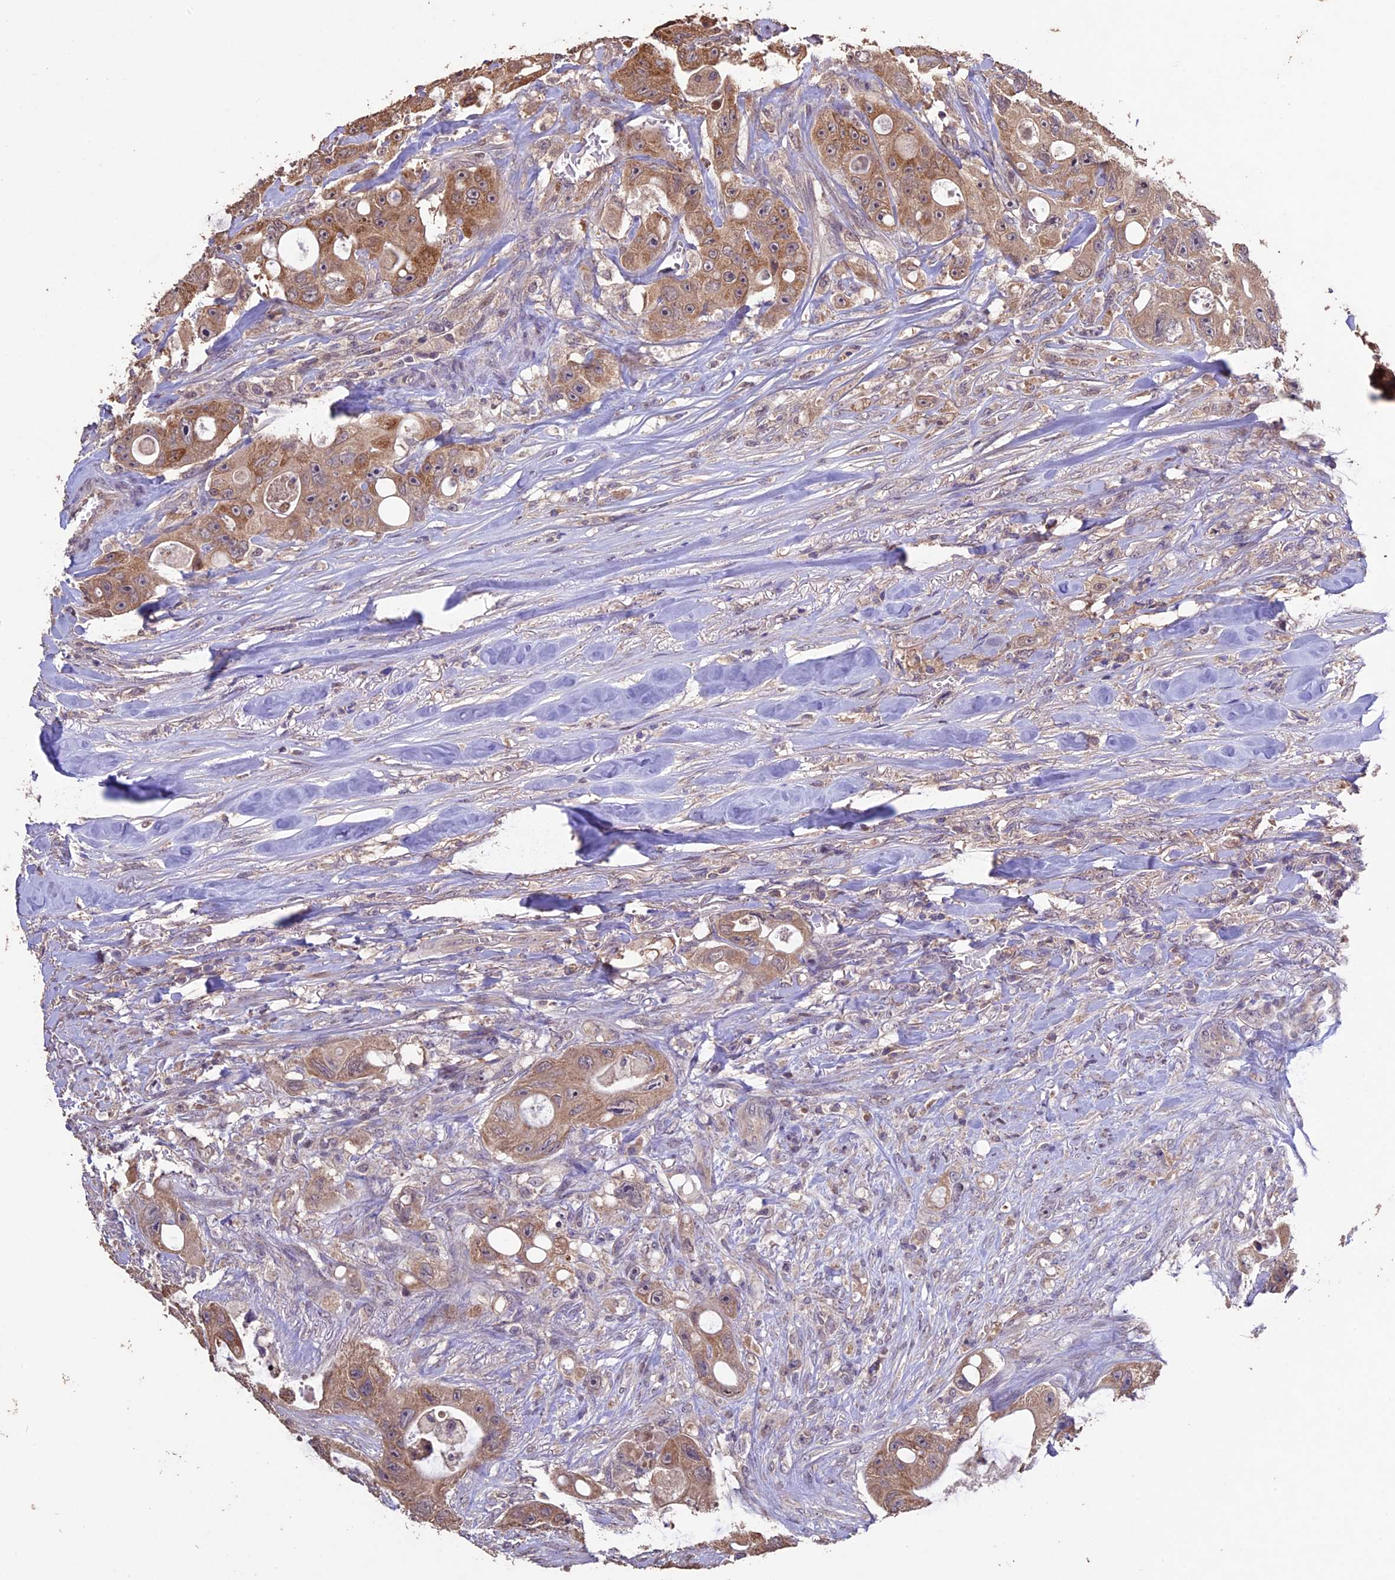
{"staining": {"intensity": "moderate", "quantity": ">75%", "location": "cytoplasmic/membranous"}, "tissue": "colorectal cancer", "cell_type": "Tumor cells", "image_type": "cancer", "snomed": [{"axis": "morphology", "description": "Adenocarcinoma, NOS"}, {"axis": "topography", "description": "Colon"}], "caption": "Adenocarcinoma (colorectal) was stained to show a protein in brown. There is medium levels of moderate cytoplasmic/membranous staining in about >75% of tumor cells.", "gene": "DIS3L", "patient": {"sex": "female", "age": 46}}